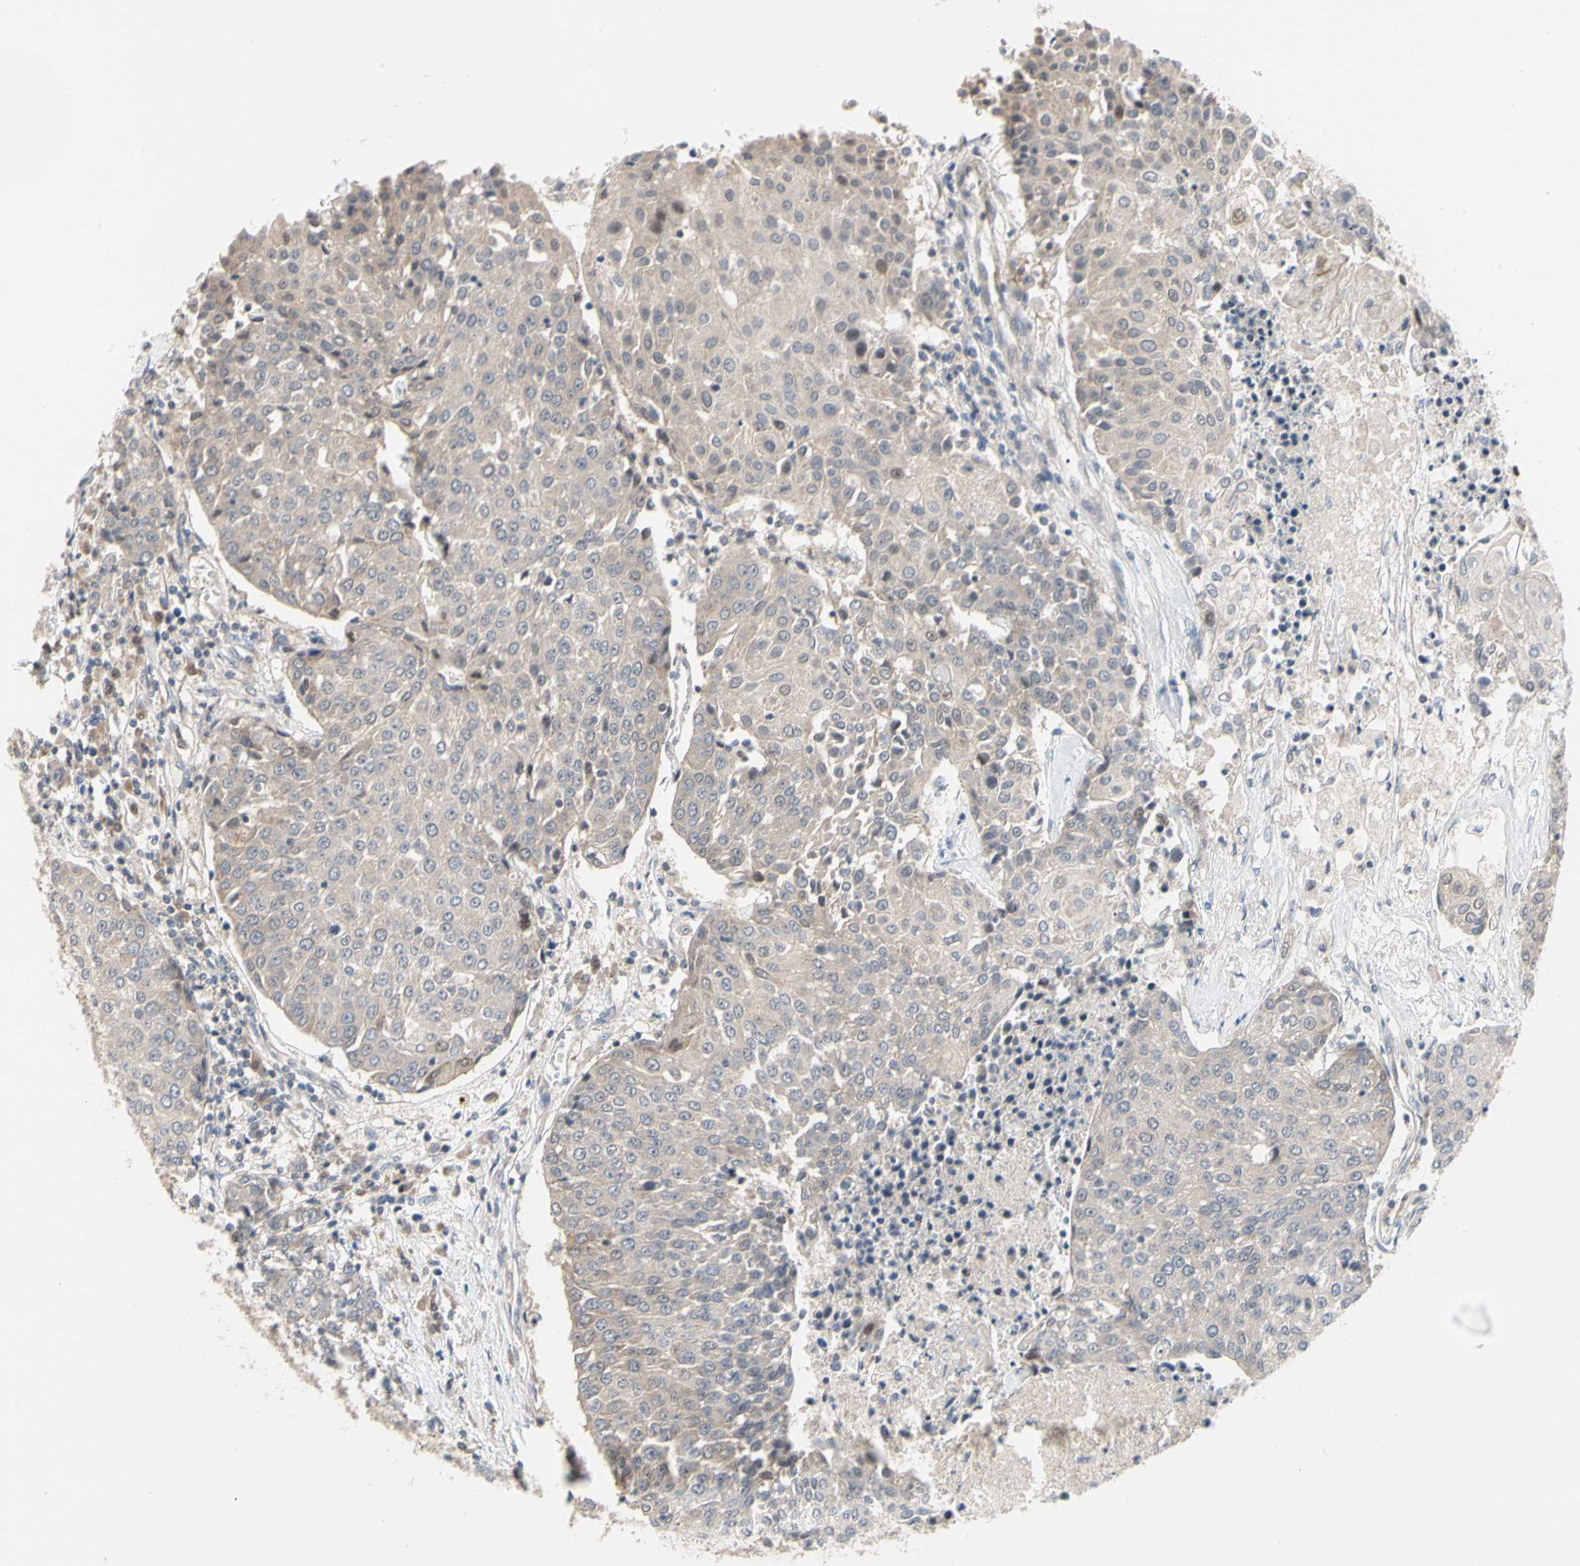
{"staining": {"intensity": "weak", "quantity": ">75%", "location": "cytoplasmic/membranous"}, "tissue": "urothelial cancer", "cell_type": "Tumor cells", "image_type": "cancer", "snomed": [{"axis": "morphology", "description": "Urothelial carcinoma, High grade"}, {"axis": "topography", "description": "Urinary bladder"}], "caption": "Weak cytoplasmic/membranous expression for a protein is seen in approximately >75% of tumor cells of urothelial carcinoma (high-grade) using IHC.", "gene": "CDK5", "patient": {"sex": "female", "age": 85}}